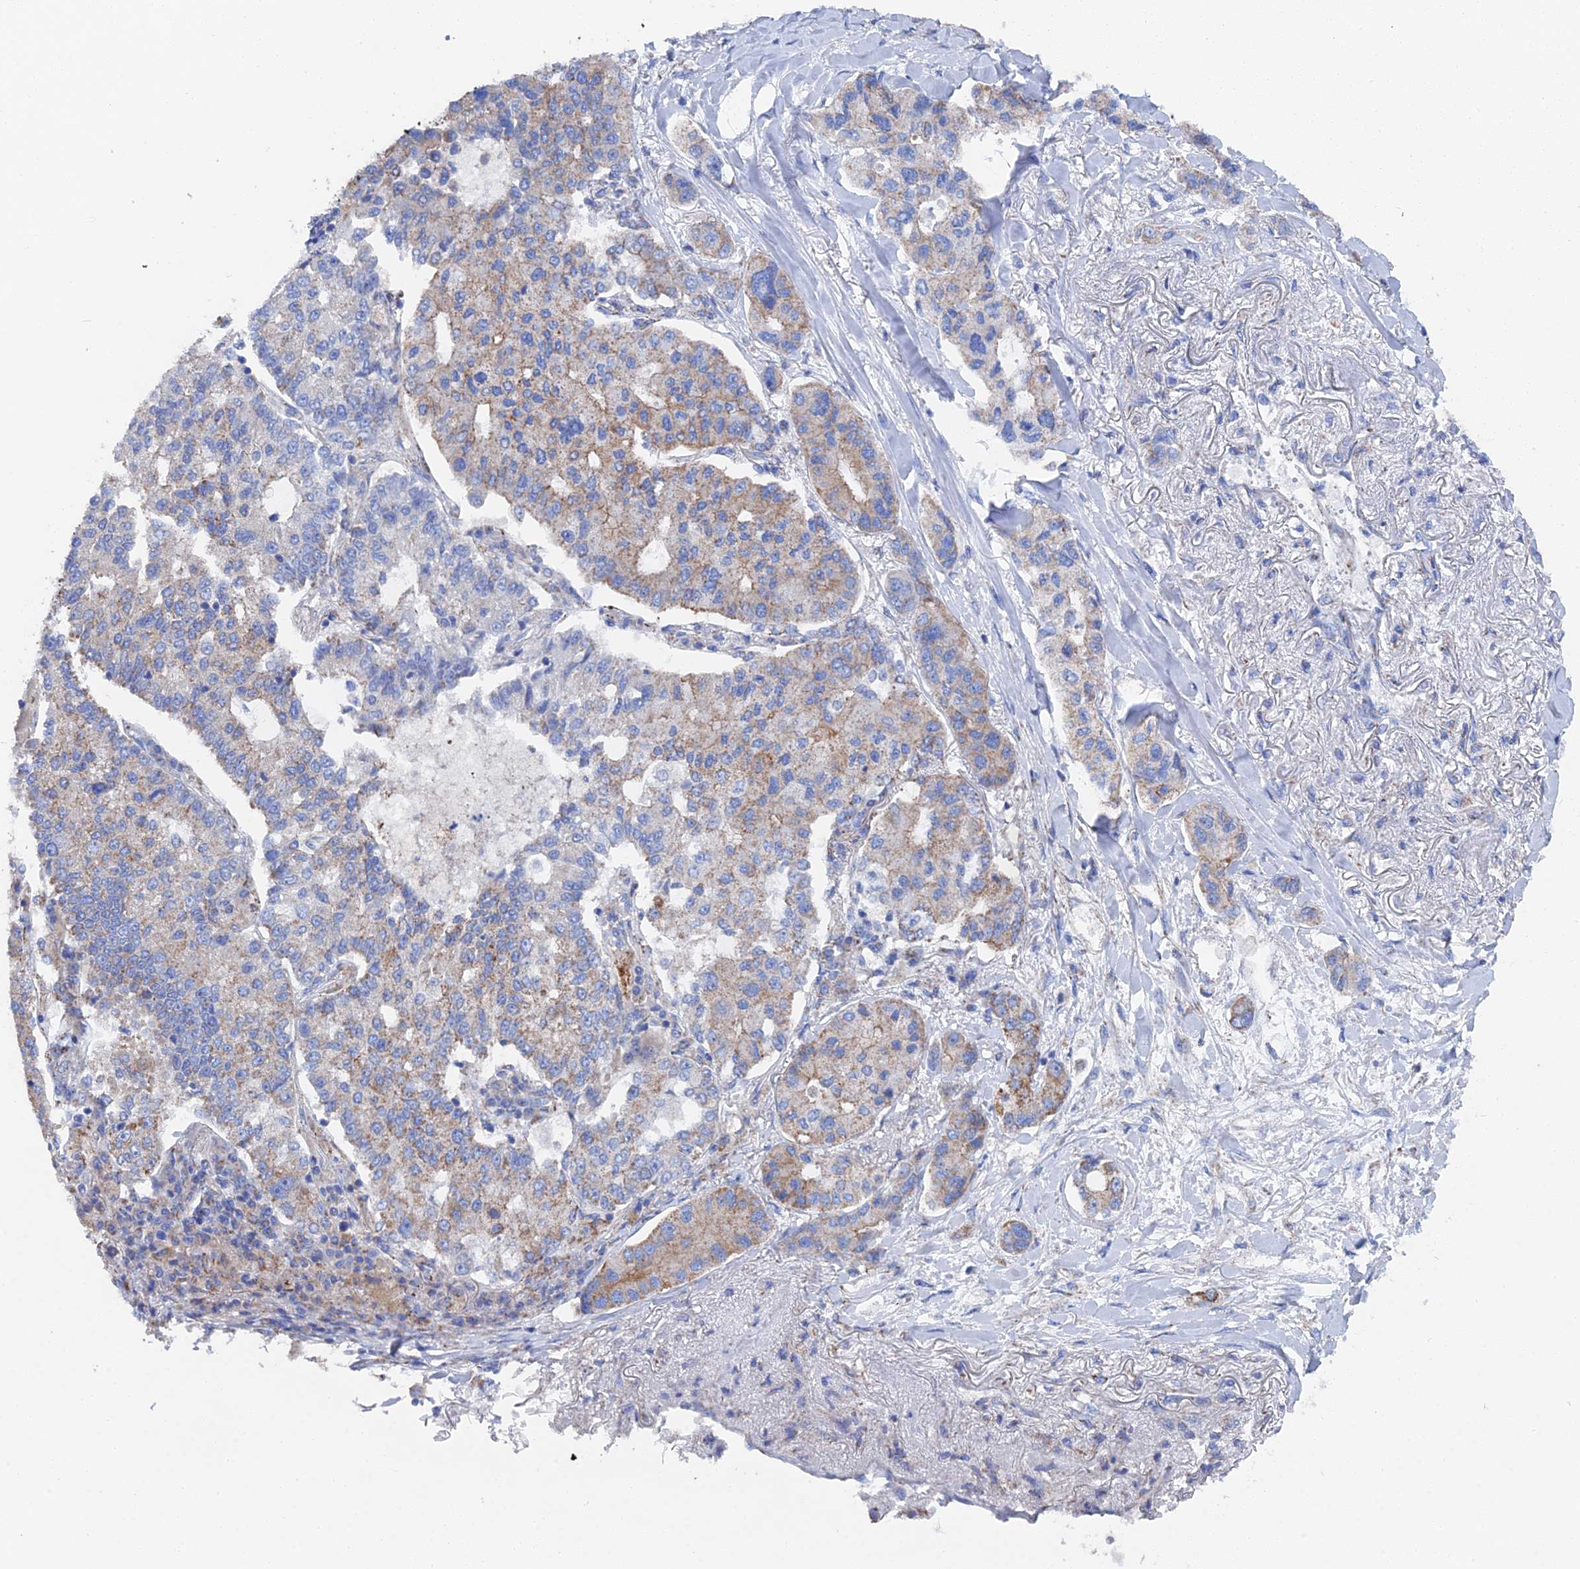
{"staining": {"intensity": "moderate", "quantity": "<25%", "location": "cytoplasmic/membranous"}, "tissue": "lung cancer", "cell_type": "Tumor cells", "image_type": "cancer", "snomed": [{"axis": "morphology", "description": "Adenocarcinoma, NOS"}, {"axis": "topography", "description": "Lung"}], "caption": "Approximately <25% of tumor cells in human lung cancer exhibit moderate cytoplasmic/membranous protein staining as visualized by brown immunohistochemical staining.", "gene": "IFT80", "patient": {"sex": "male", "age": 49}}